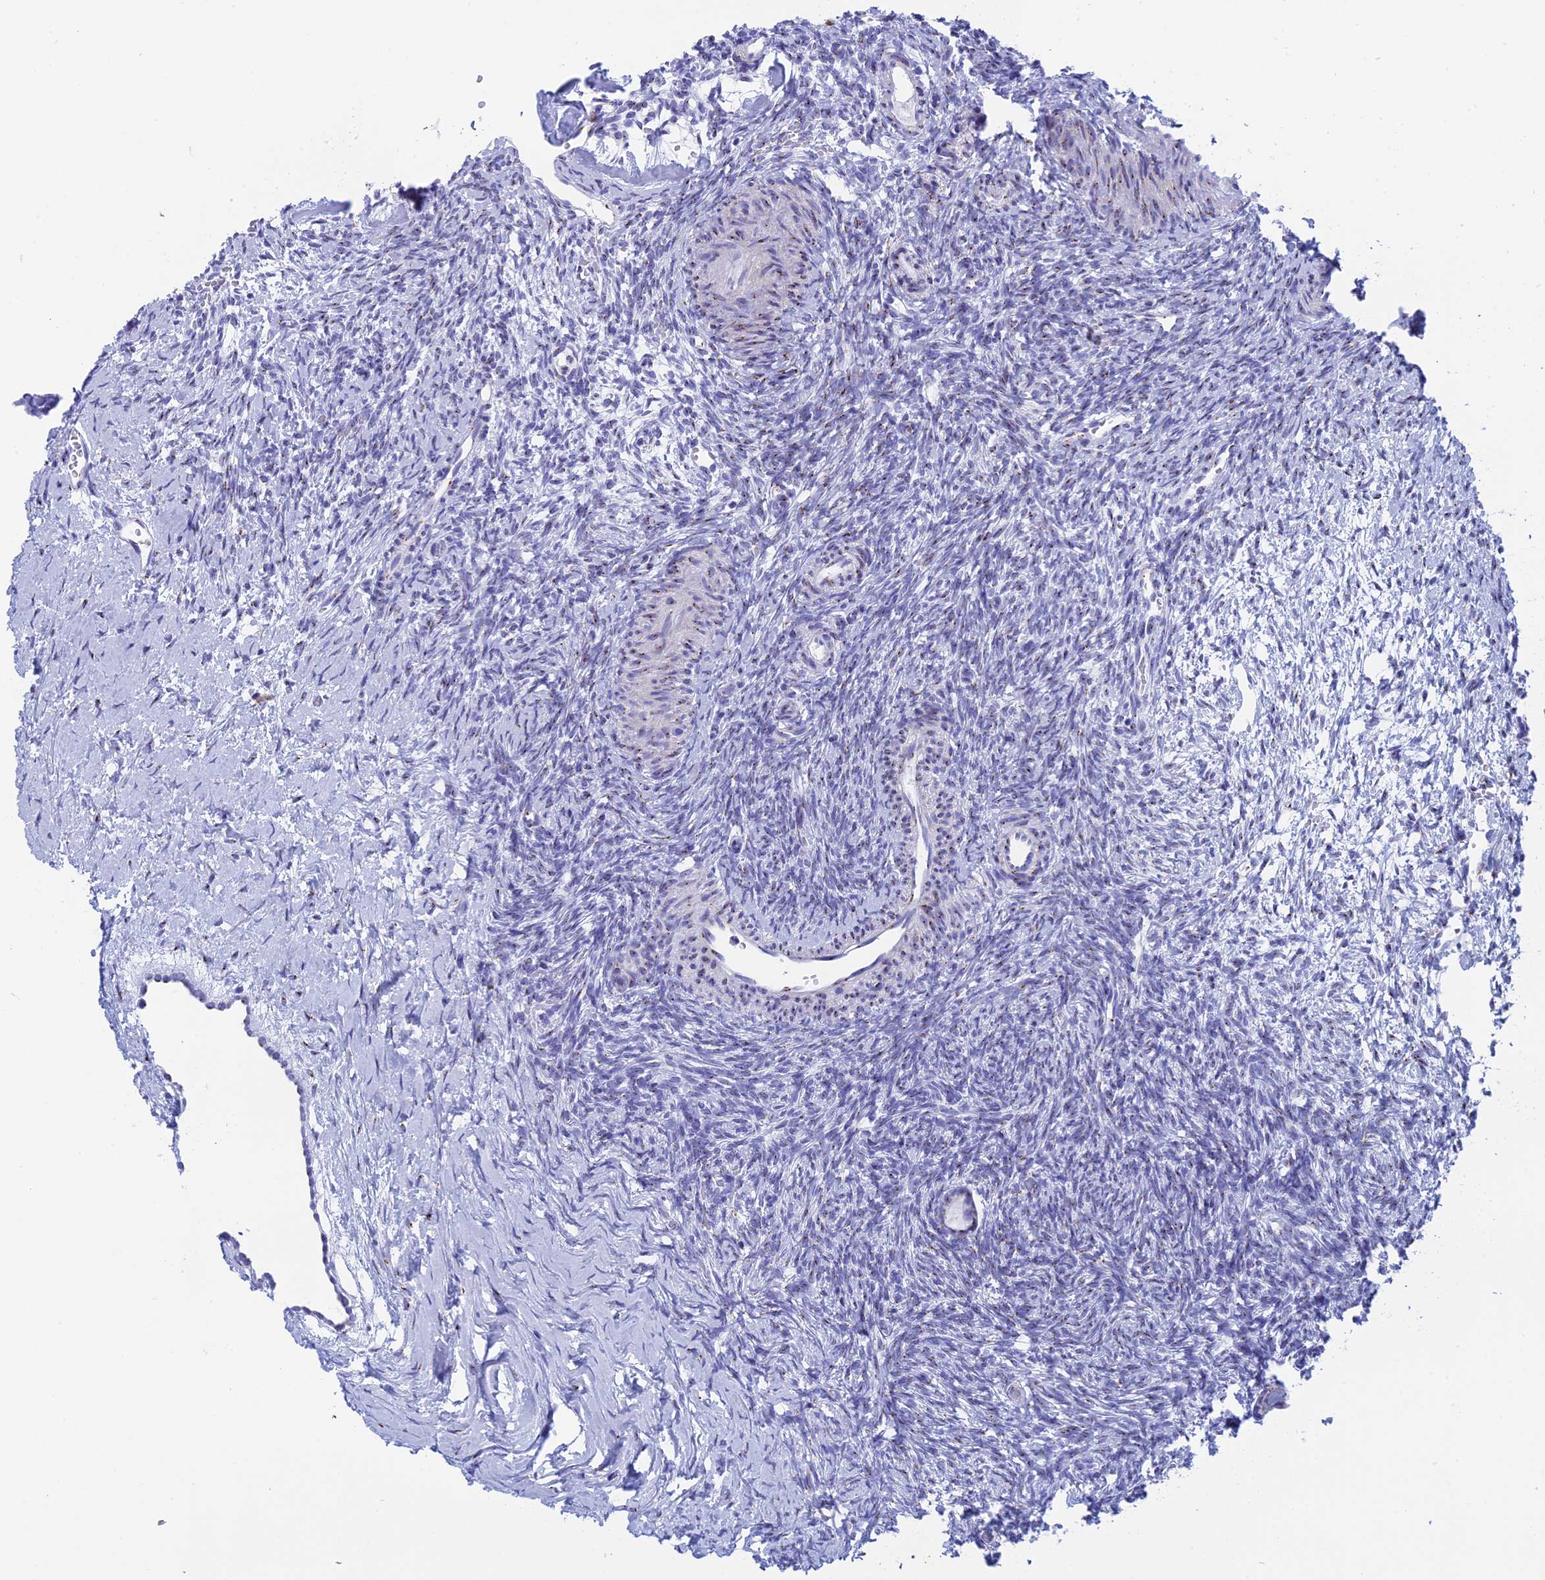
{"staining": {"intensity": "negative", "quantity": "none", "location": "none"}, "tissue": "ovary", "cell_type": "Ovarian stroma cells", "image_type": "normal", "snomed": [{"axis": "morphology", "description": "Normal tissue, NOS"}, {"axis": "topography", "description": "Ovary"}], "caption": "Immunohistochemical staining of benign human ovary reveals no significant staining in ovarian stroma cells.", "gene": "ERICH4", "patient": {"sex": "female", "age": 39}}